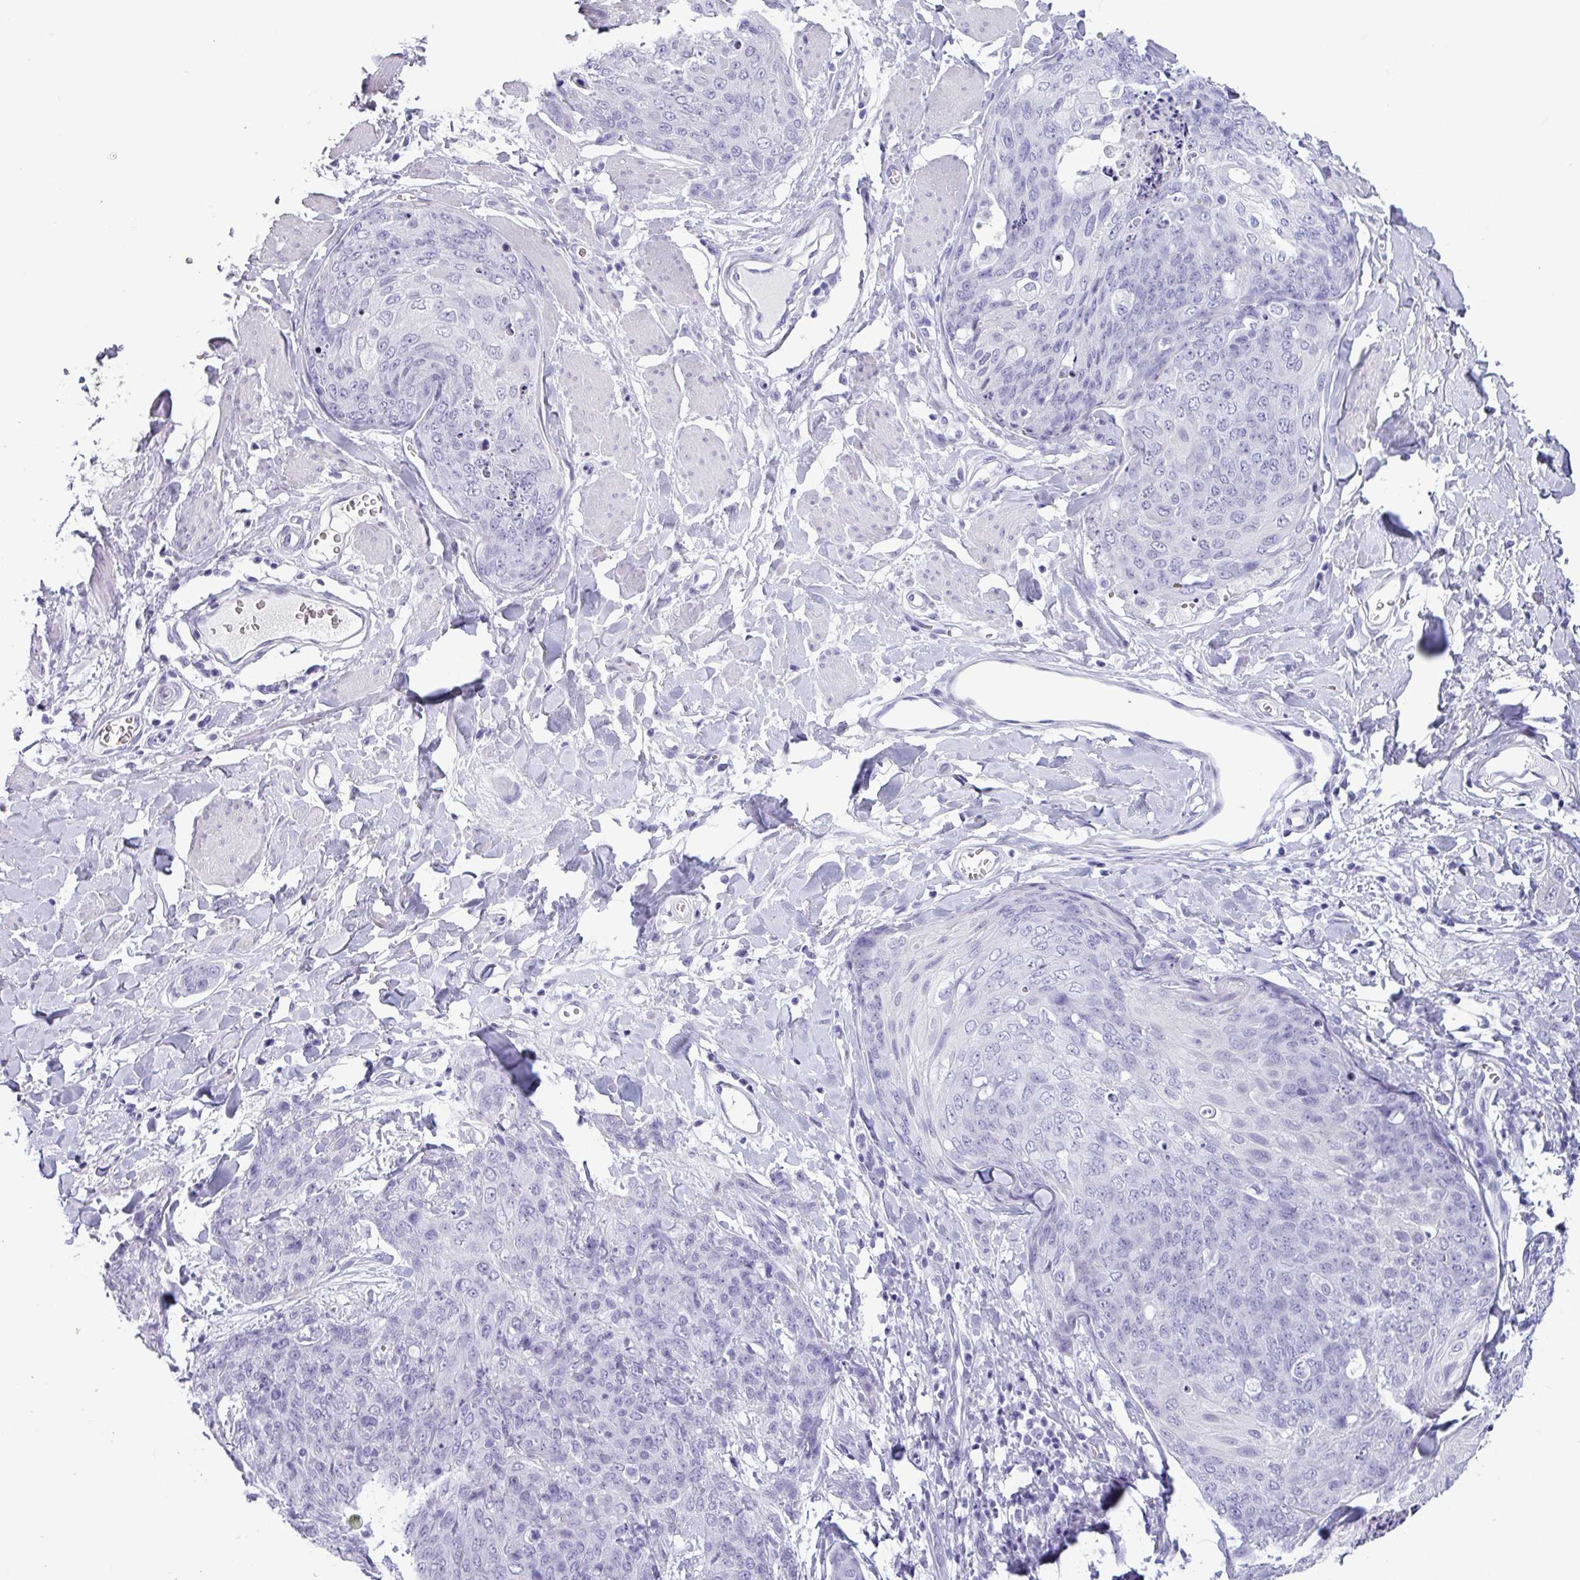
{"staining": {"intensity": "negative", "quantity": "none", "location": "none"}, "tissue": "skin cancer", "cell_type": "Tumor cells", "image_type": "cancer", "snomed": [{"axis": "morphology", "description": "Squamous cell carcinoma, NOS"}, {"axis": "topography", "description": "Skin"}, {"axis": "topography", "description": "Vulva"}], "caption": "DAB immunohistochemical staining of skin cancer (squamous cell carcinoma) exhibits no significant positivity in tumor cells.", "gene": "CRYBB2", "patient": {"sex": "female", "age": 85}}